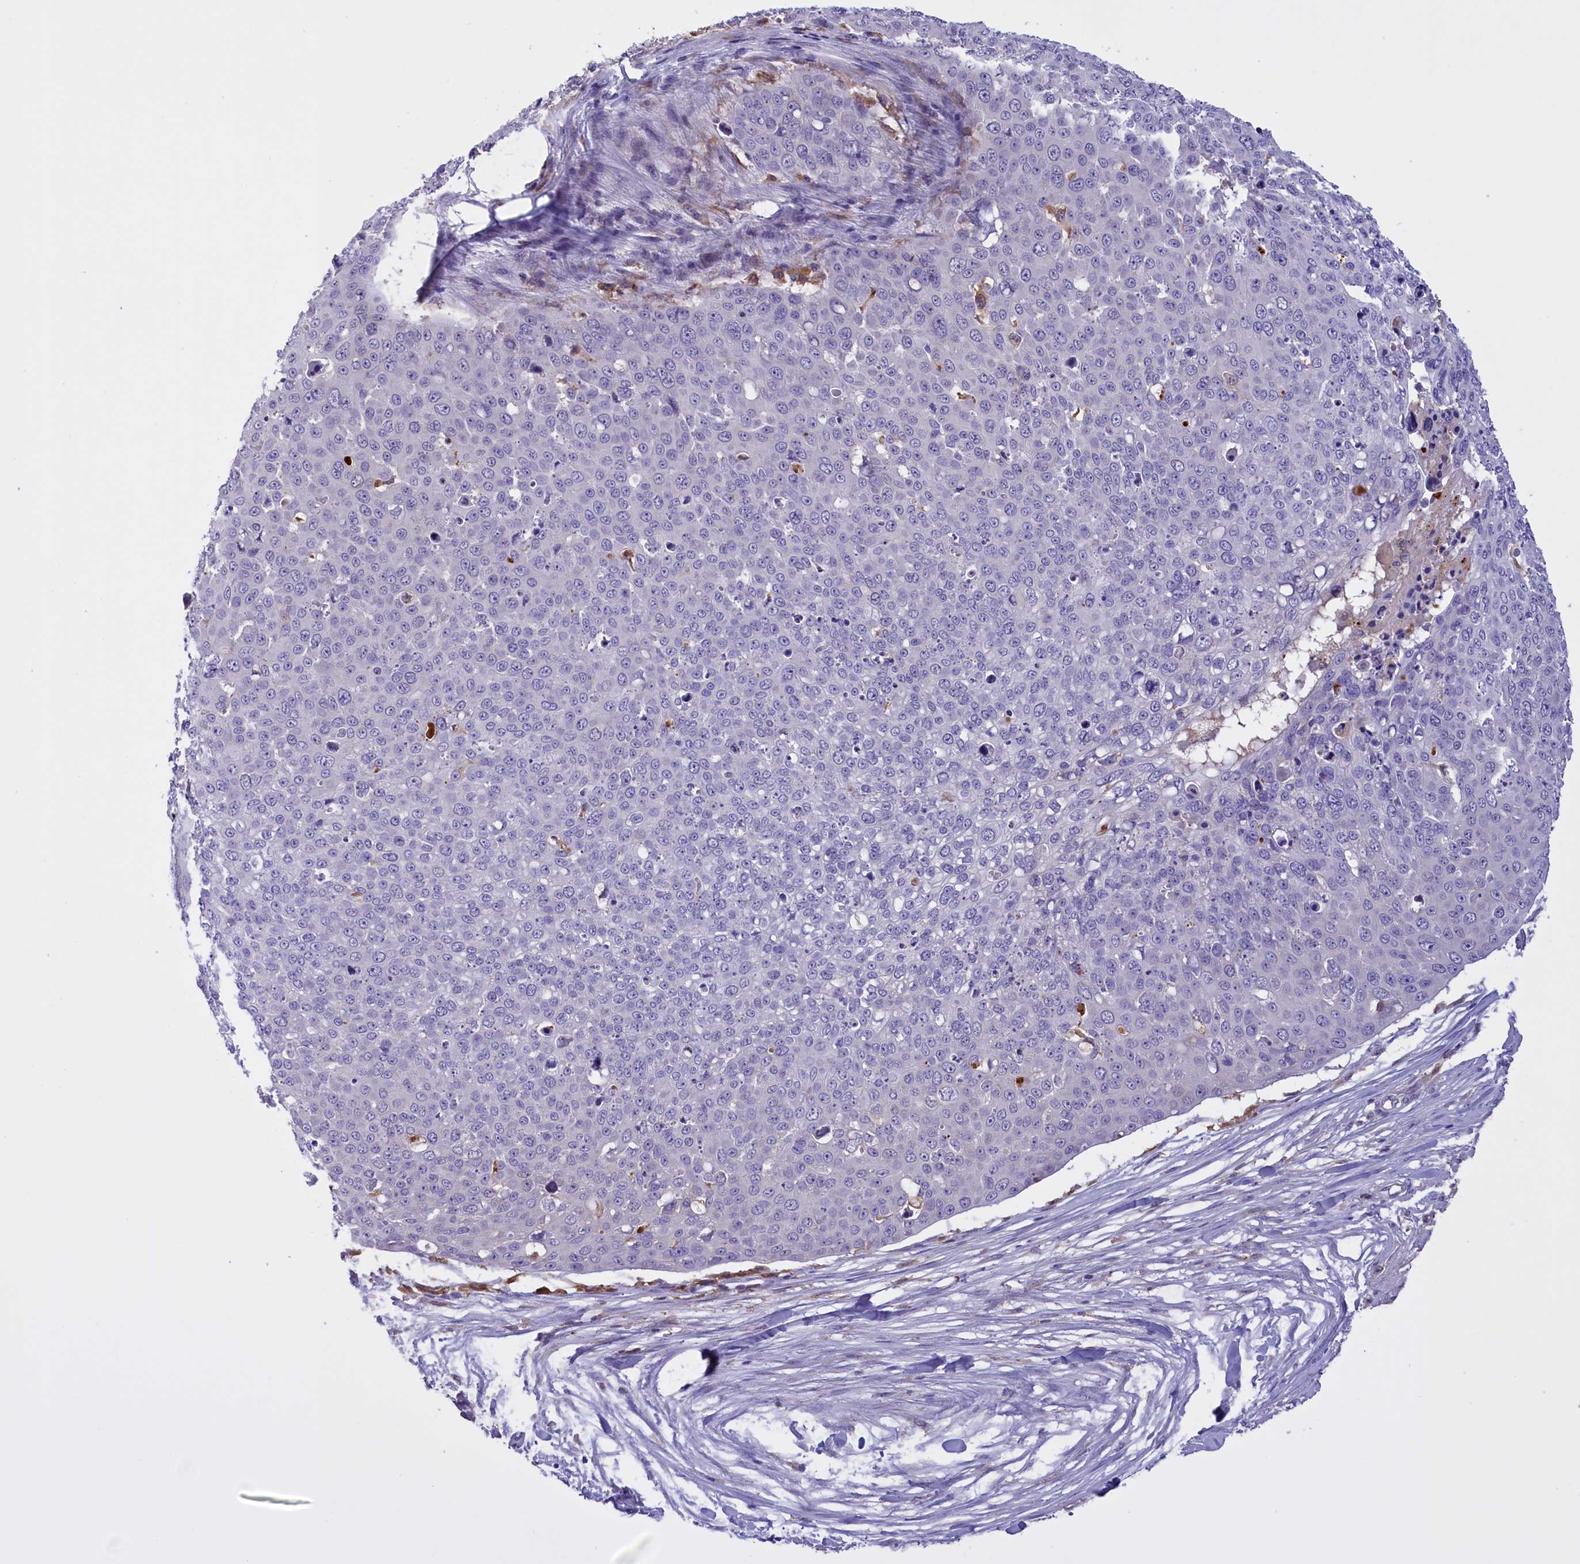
{"staining": {"intensity": "negative", "quantity": "none", "location": "none"}, "tissue": "skin cancer", "cell_type": "Tumor cells", "image_type": "cancer", "snomed": [{"axis": "morphology", "description": "Squamous cell carcinoma, NOS"}, {"axis": "topography", "description": "Skin"}], "caption": "A high-resolution photomicrograph shows IHC staining of skin cancer, which reveals no significant staining in tumor cells.", "gene": "FAM149B1", "patient": {"sex": "male", "age": 71}}